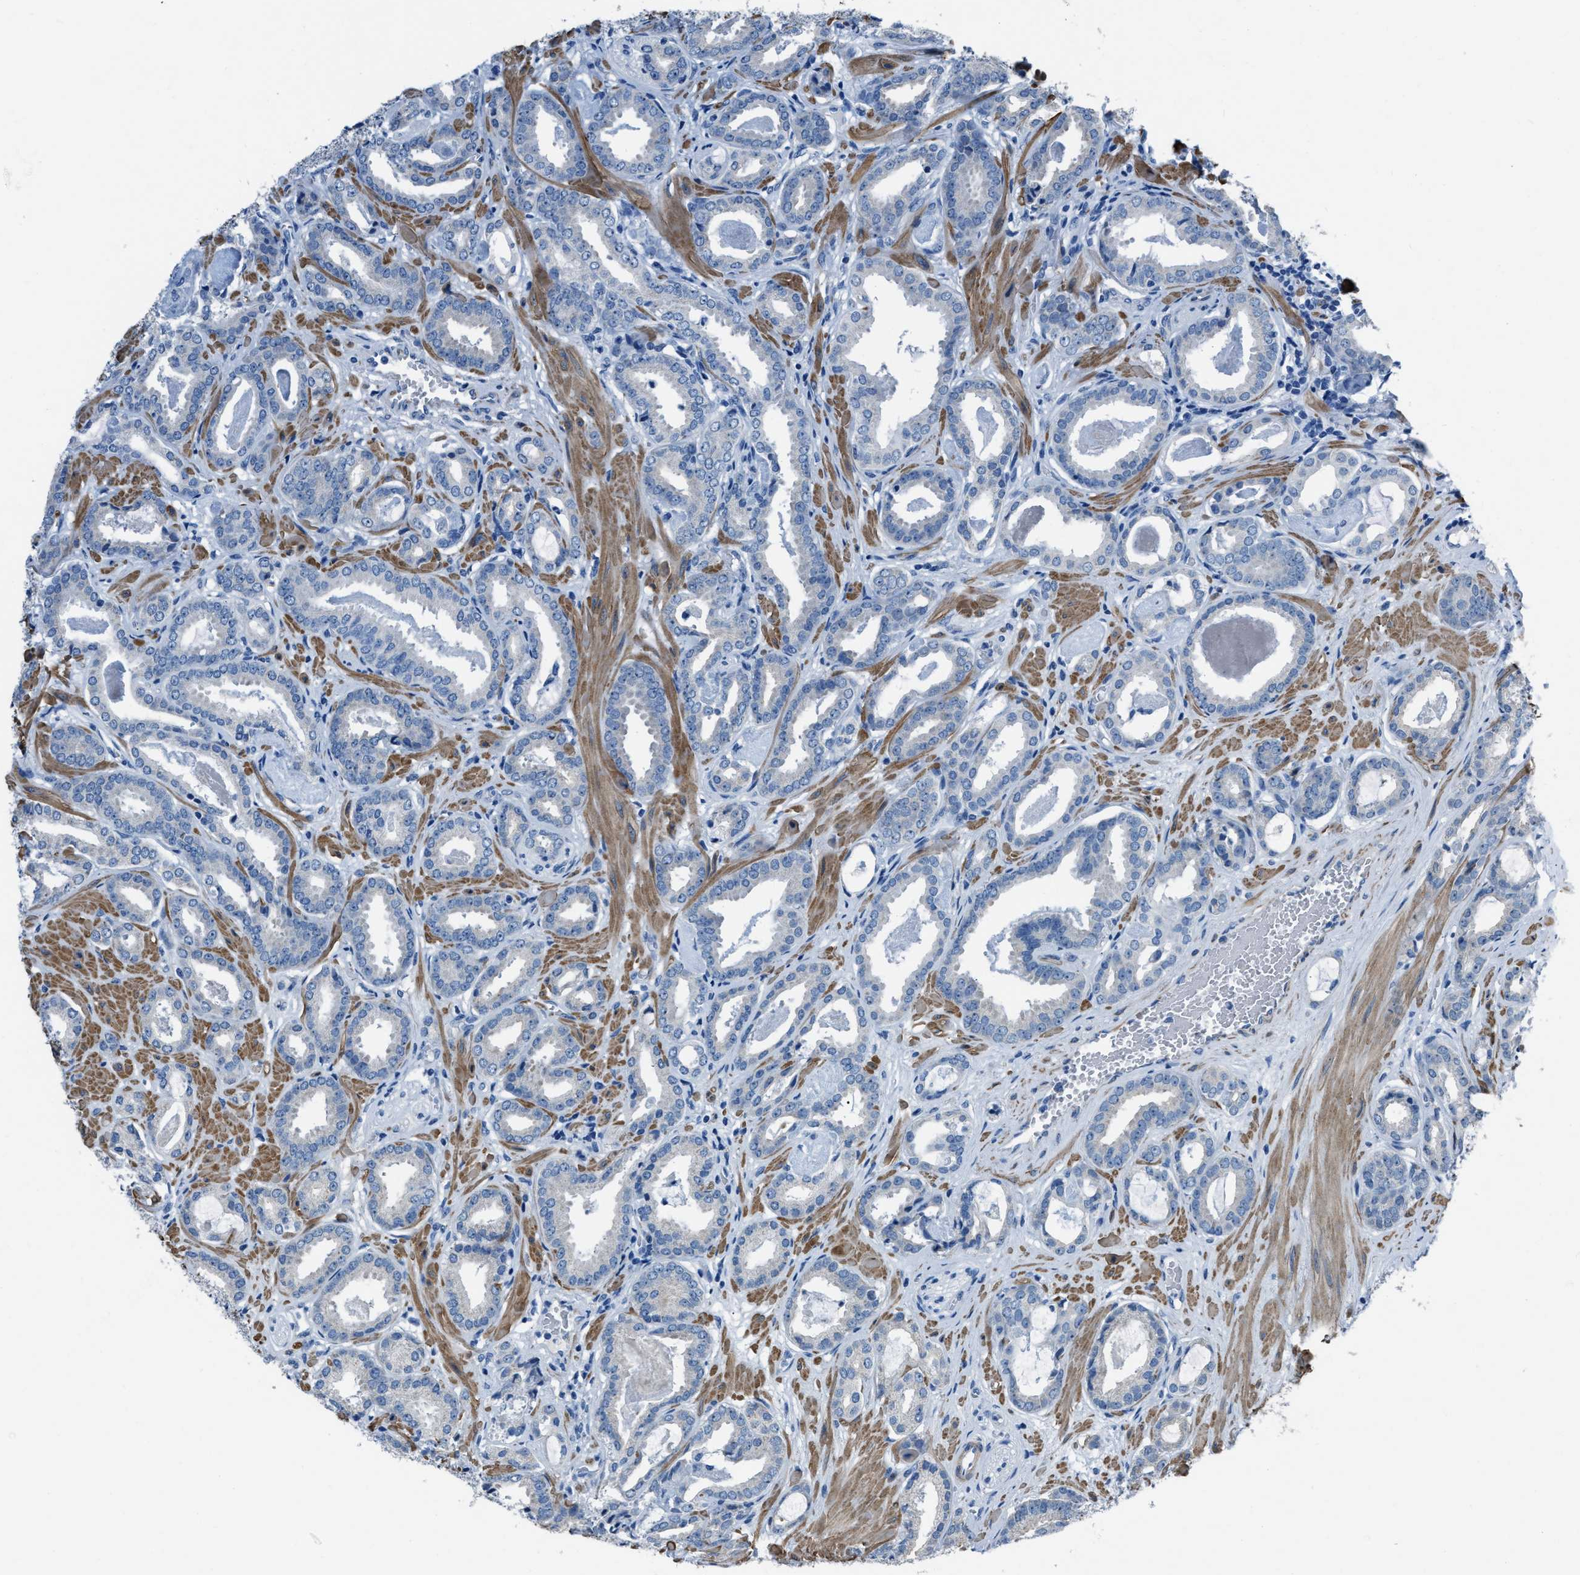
{"staining": {"intensity": "negative", "quantity": "none", "location": "none"}, "tissue": "prostate cancer", "cell_type": "Tumor cells", "image_type": "cancer", "snomed": [{"axis": "morphology", "description": "Adenocarcinoma, Low grade"}, {"axis": "topography", "description": "Prostate"}], "caption": "Immunohistochemistry (IHC) image of prostate cancer (adenocarcinoma (low-grade)) stained for a protein (brown), which reveals no positivity in tumor cells.", "gene": "SPATC1L", "patient": {"sex": "male", "age": 53}}